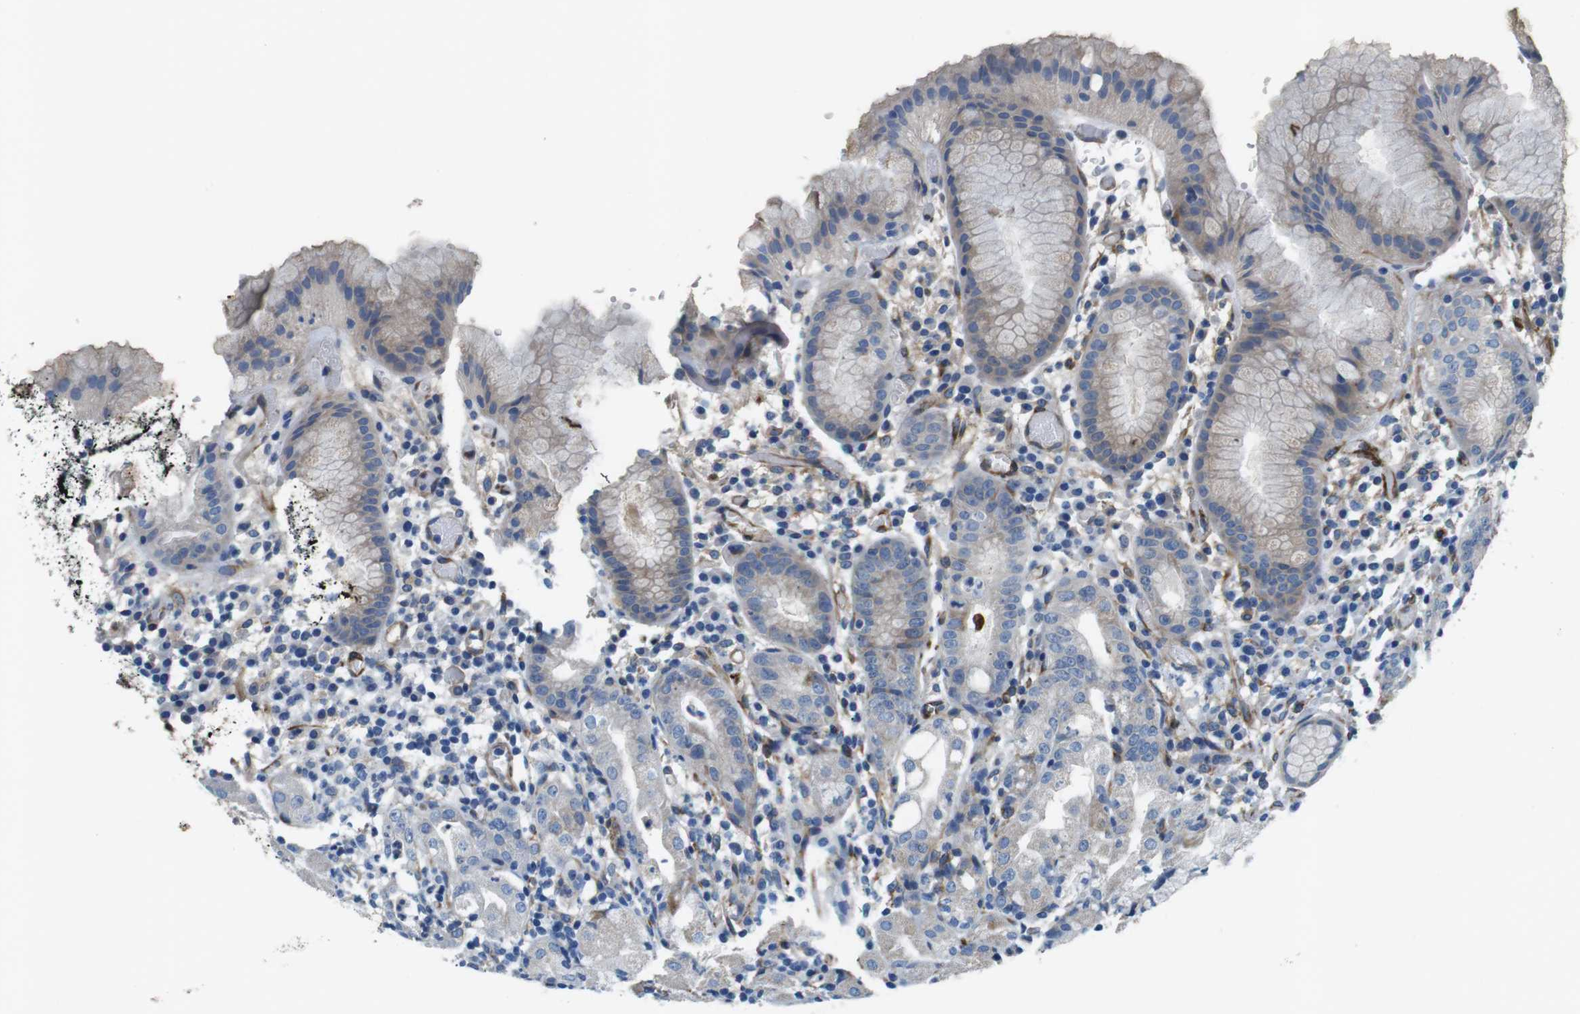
{"staining": {"intensity": "moderate", "quantity": "<25%", "location": "cytoplasmic/membranous"}, "tissue": "stomach", "cell_type": "Glandular cells", "image_type": "normal", "snomed": [{"axis": "morphology", "description": "Normal tissue, NOS"}, {"axis": "topography", "description": "Stomach"}, {"axis": "topography", "description": "Stomach, lower"}], "caption": "A brown stain highlights moderate cytoplasmic/membranous expression of a protein in glandular cells of benign human stomach. The protein is shown in brown color, while the nuclei are stained blue.", "gene": "EMP2", "patient": {"sex": "female", "age": 75}}